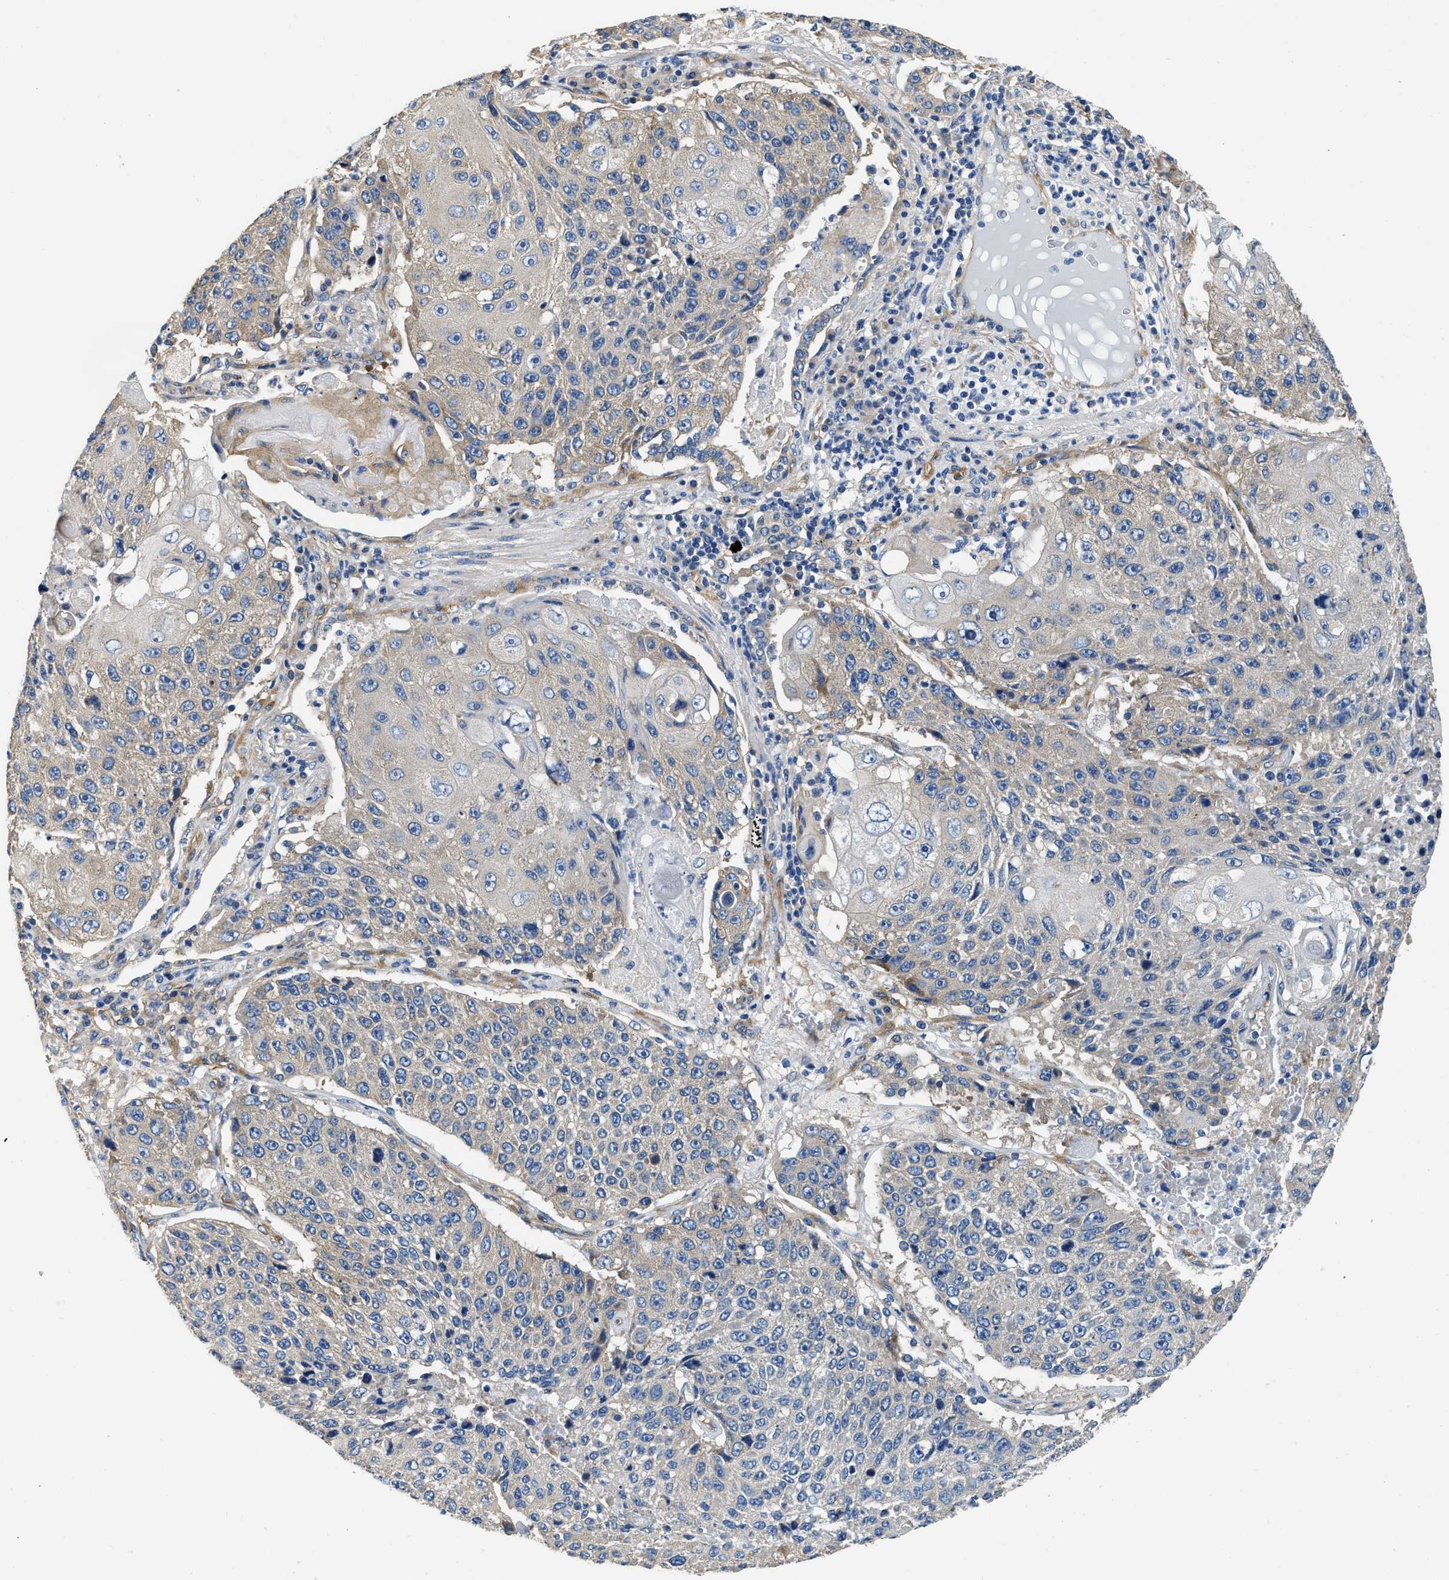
{"staining": {"intensity": "weak", "quantity": "<25%", "location": "cytoplasmic/membranous"}, "tissue": "lung cancer", "cell_type": "Tumor cells", "image_type": "cancer", "snomed": [{"axis": "morphology", "description": "Squamous cell carcinoma, NOS"}, {"axis": "topography", "description": "Lung"}], "caption": "Protein analysis of squamous cell carcinoma (lung) demonstrates no significant expression in tumor cells.", "gene": "CSDE1", "patient": {"sex": "male", "age": 61}}